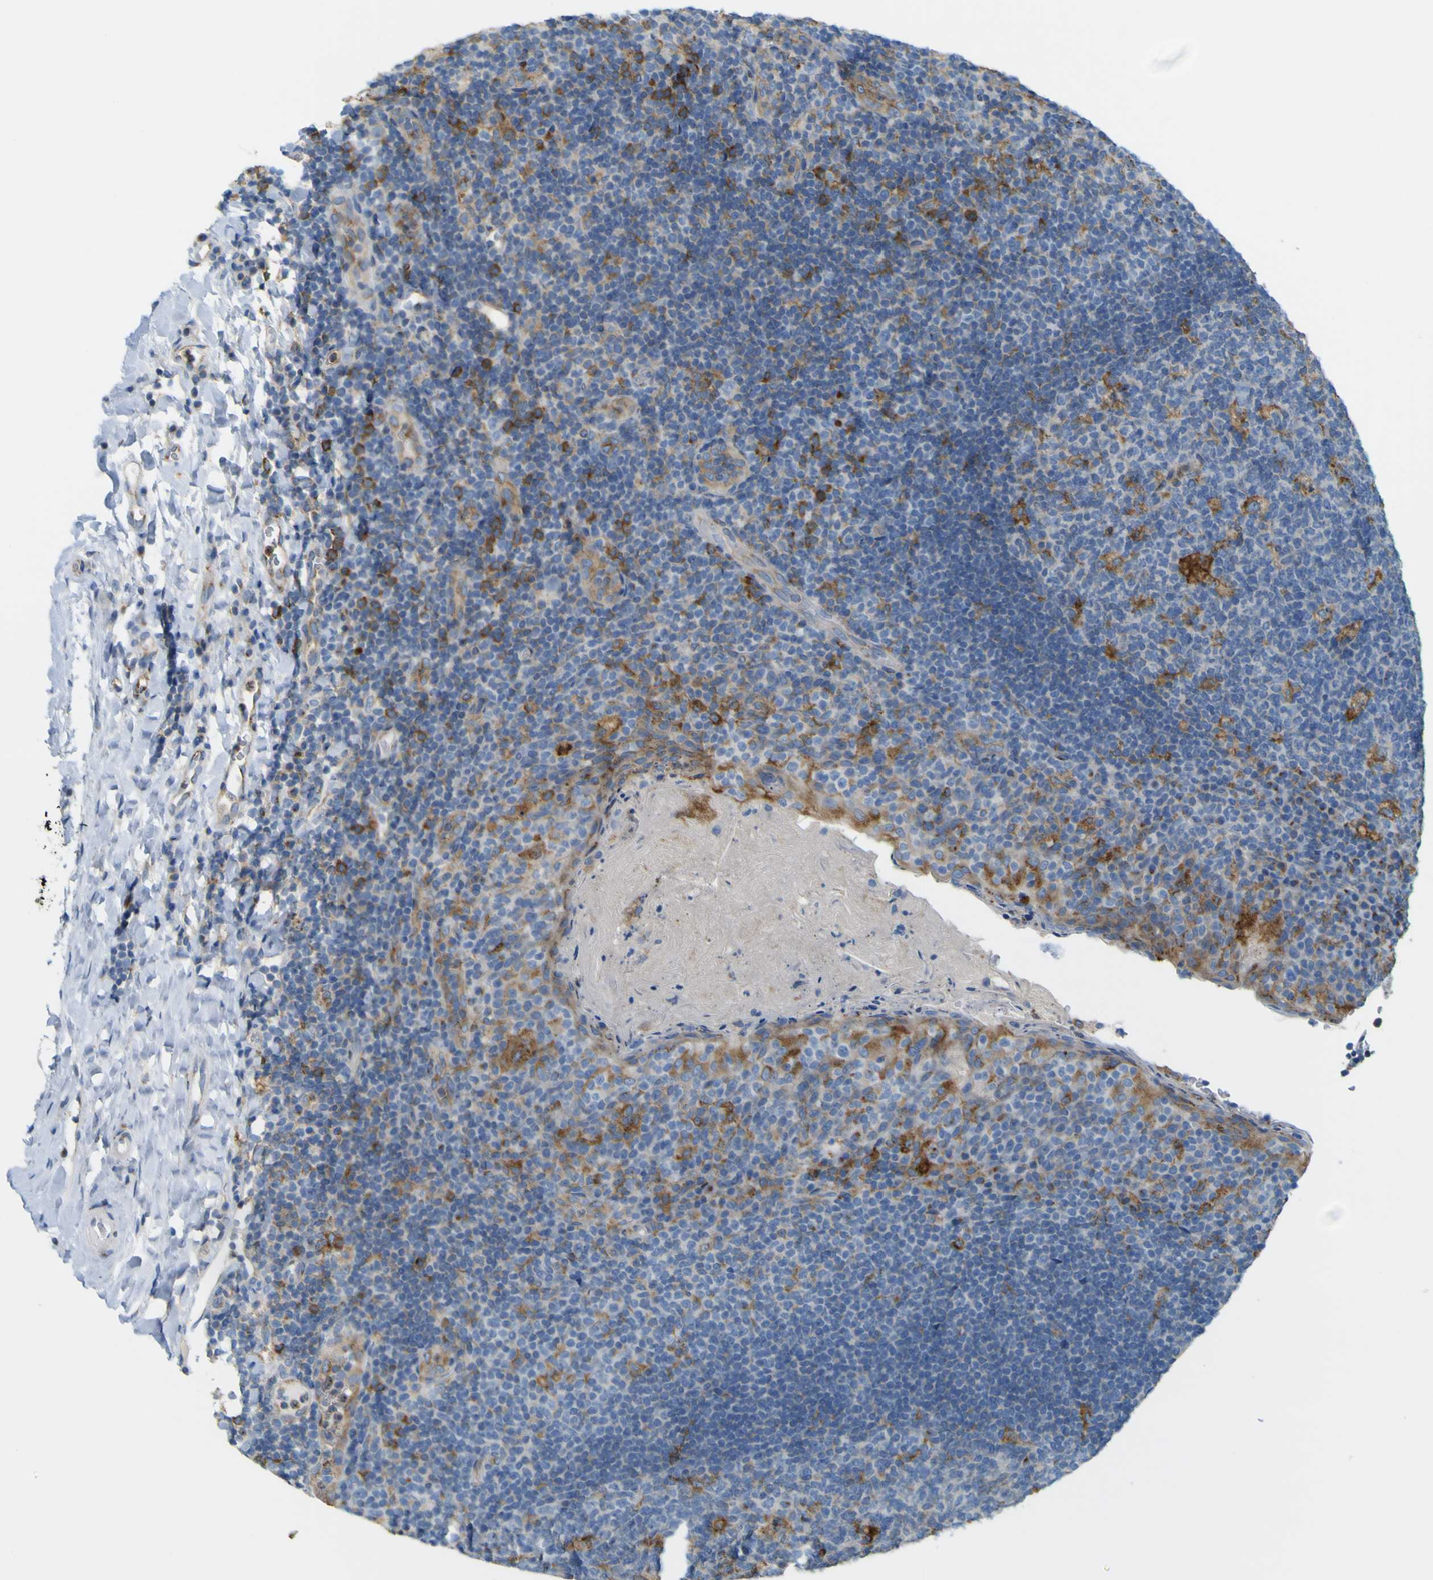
{"staining": {"intensity": "moderate", "quantity": "<25%", "location": "cytoplasmic/membranous"}, "tissue": "tonsil", "cell_type": "Germinal center cells", "image_type": "normal", "snomed": [{"axis": "morphology", "description": "Normal tissue, NOS"}, {"axis": "topography", "description": "Tonsil"}], "caption": "Normal tonsil shows moderate cytoplasmic/membranous staining in approximately <25% of germinal center cells.", "gene": "IGF2R", "patient": {"sex": "male", "age": 17}}